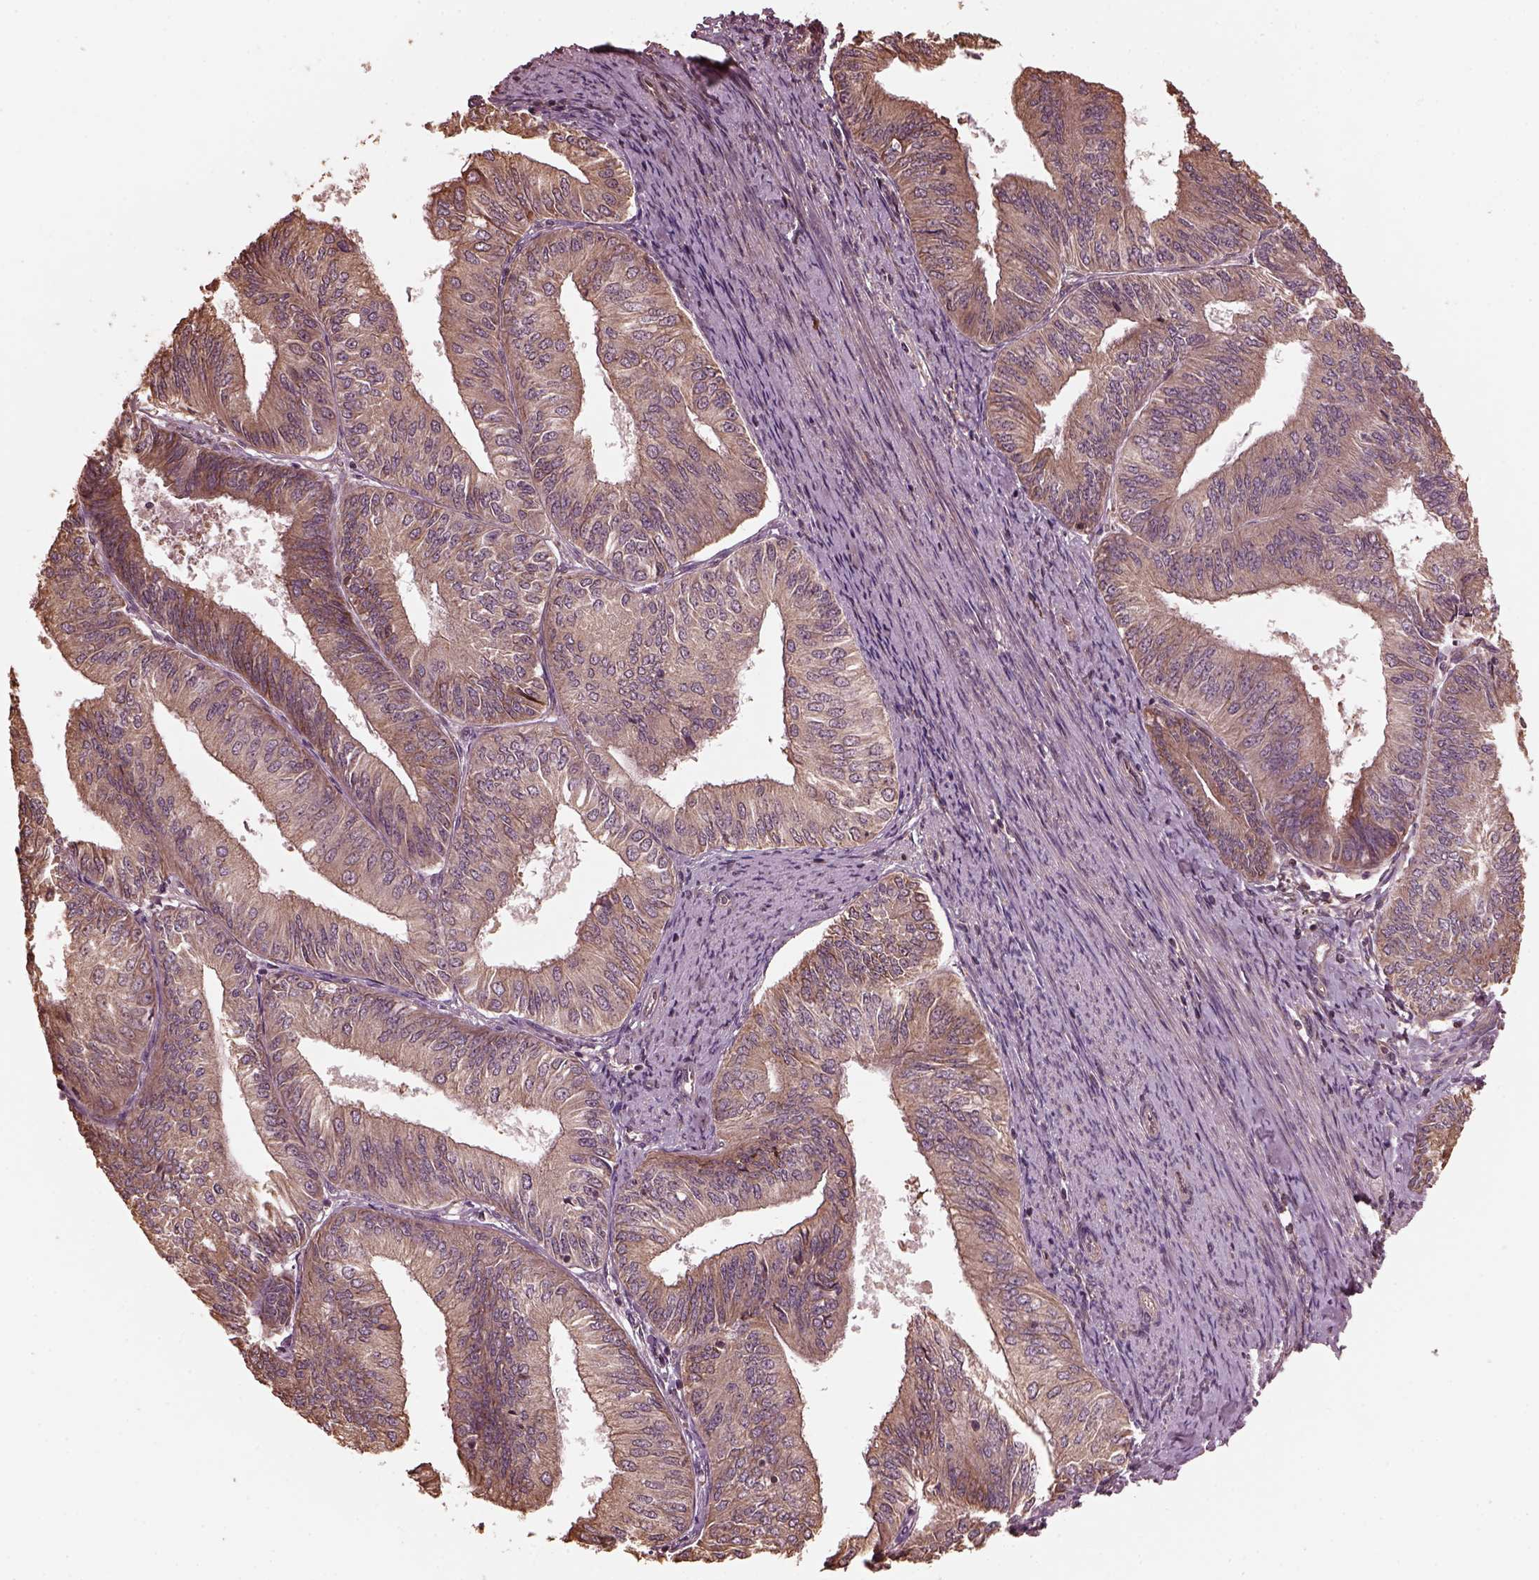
{"staining": {"intensity": "weak", "quantity": ">75%", "location": "cytoplasmic/membranous"}, "tissue": "endometrial cancer", "cell_type": "Tumor cells", "image_type": "cancer", "snomed": [{"axis": "morphology", "description": "Adenocarcinoma, NOS"}, {"axis": "topography", "description": "Endometrium"}], "caption": "Endometrial cancer (adenocarcinoma) was stained to show a protein in brown. There is low levels of weak cytoplasmic/membranous staining in approximately >75% of tumor cells. (IHC, brightfield microscopy, high magnification).", "gene": "ZNF292", "patient": {"sex": "female", "age": 58}}